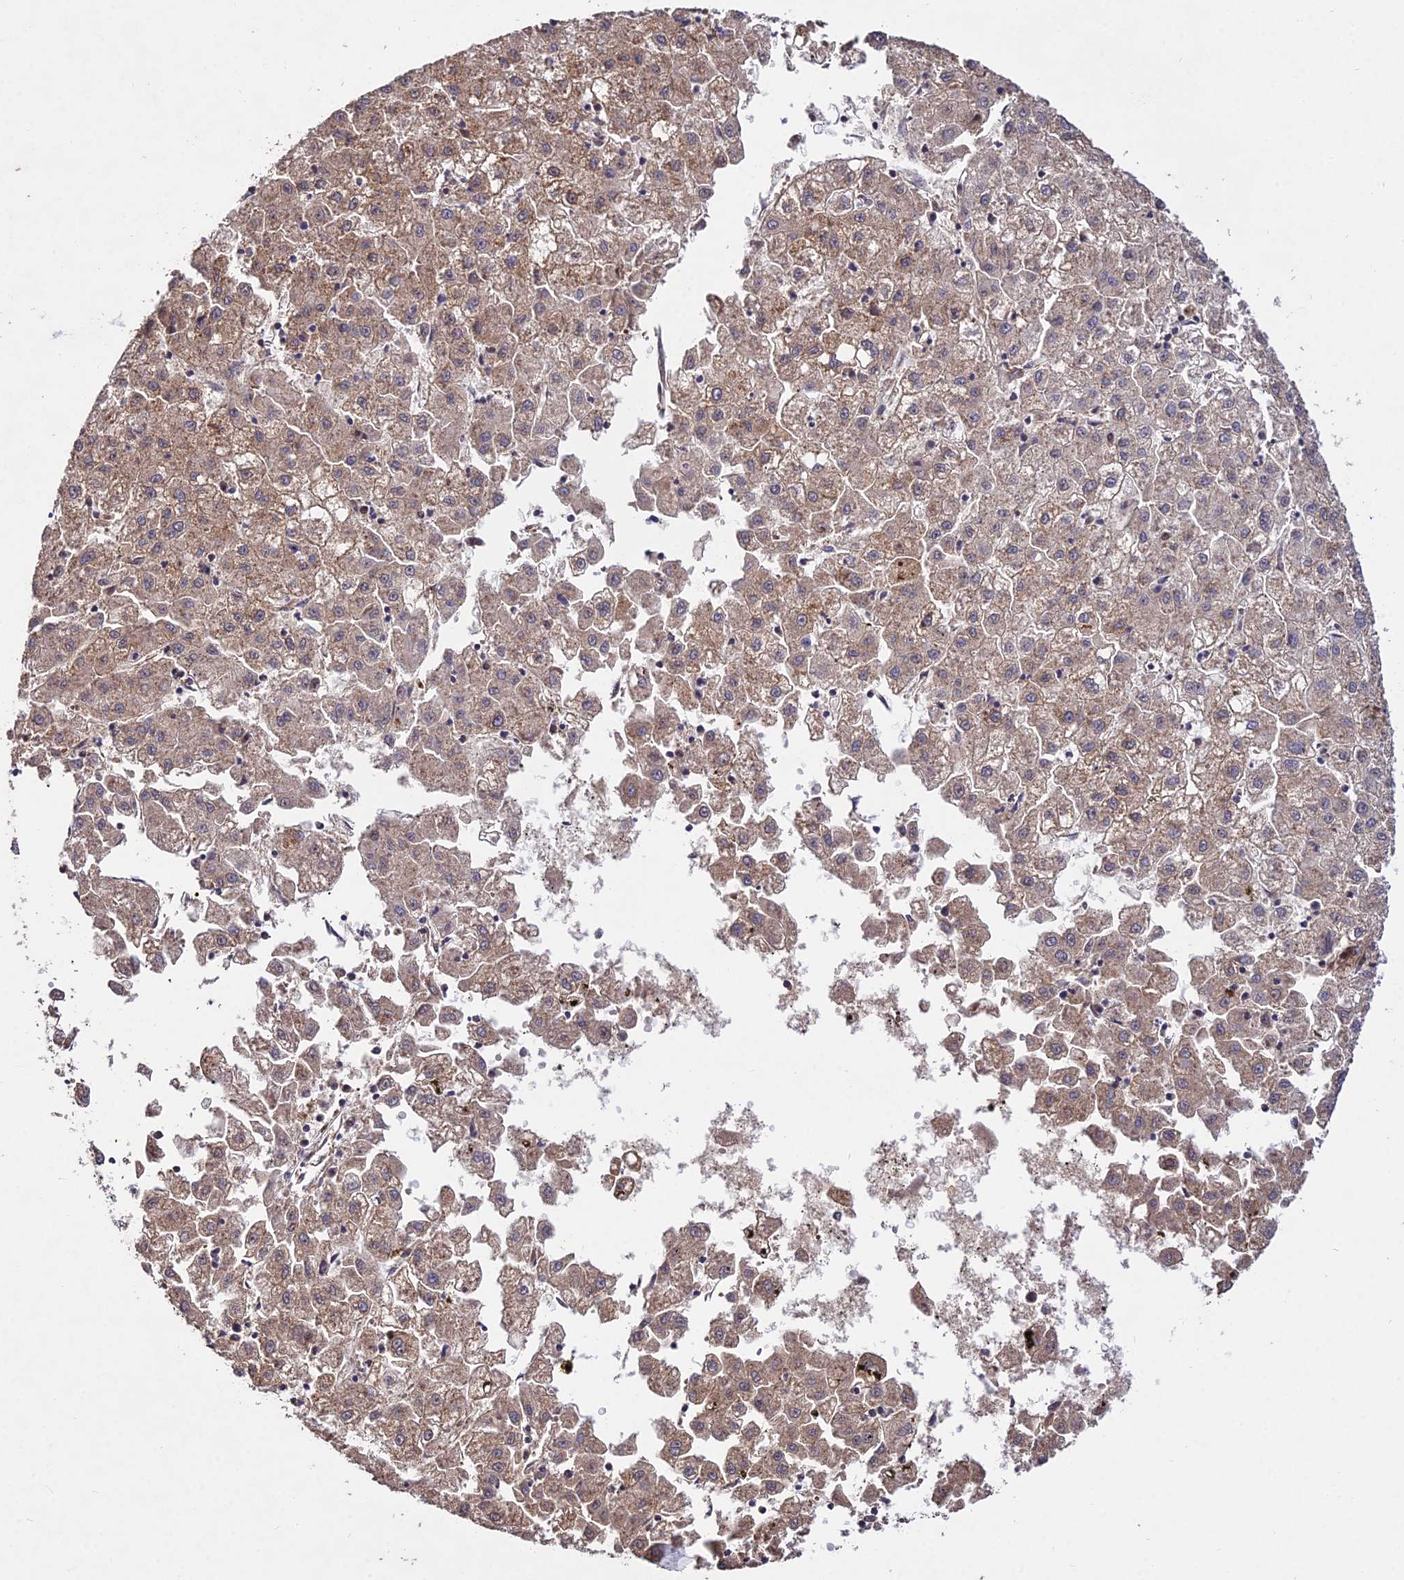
{"staining": {"intensity": "moderate", "quantity": "25%-75%", "location": "cytoplasmic/membranous"}, "tissue": "liver cancer", "cell_type": "Tumor cells", "image_type": "cancer", "snomed": [{"axis": "morphology", "description": "Carcinoma, Hepatocellular, NOS"}, {"axis": "topography", "description": "Liver"}], "caption": "A medium amount of moderate cytoplasmic/membranous expression is identified in about 25%-75% of tumor cells in liver cancer tissue.", "gene": "GRTP1", "patient": {"sex": "male", "age": 72}}